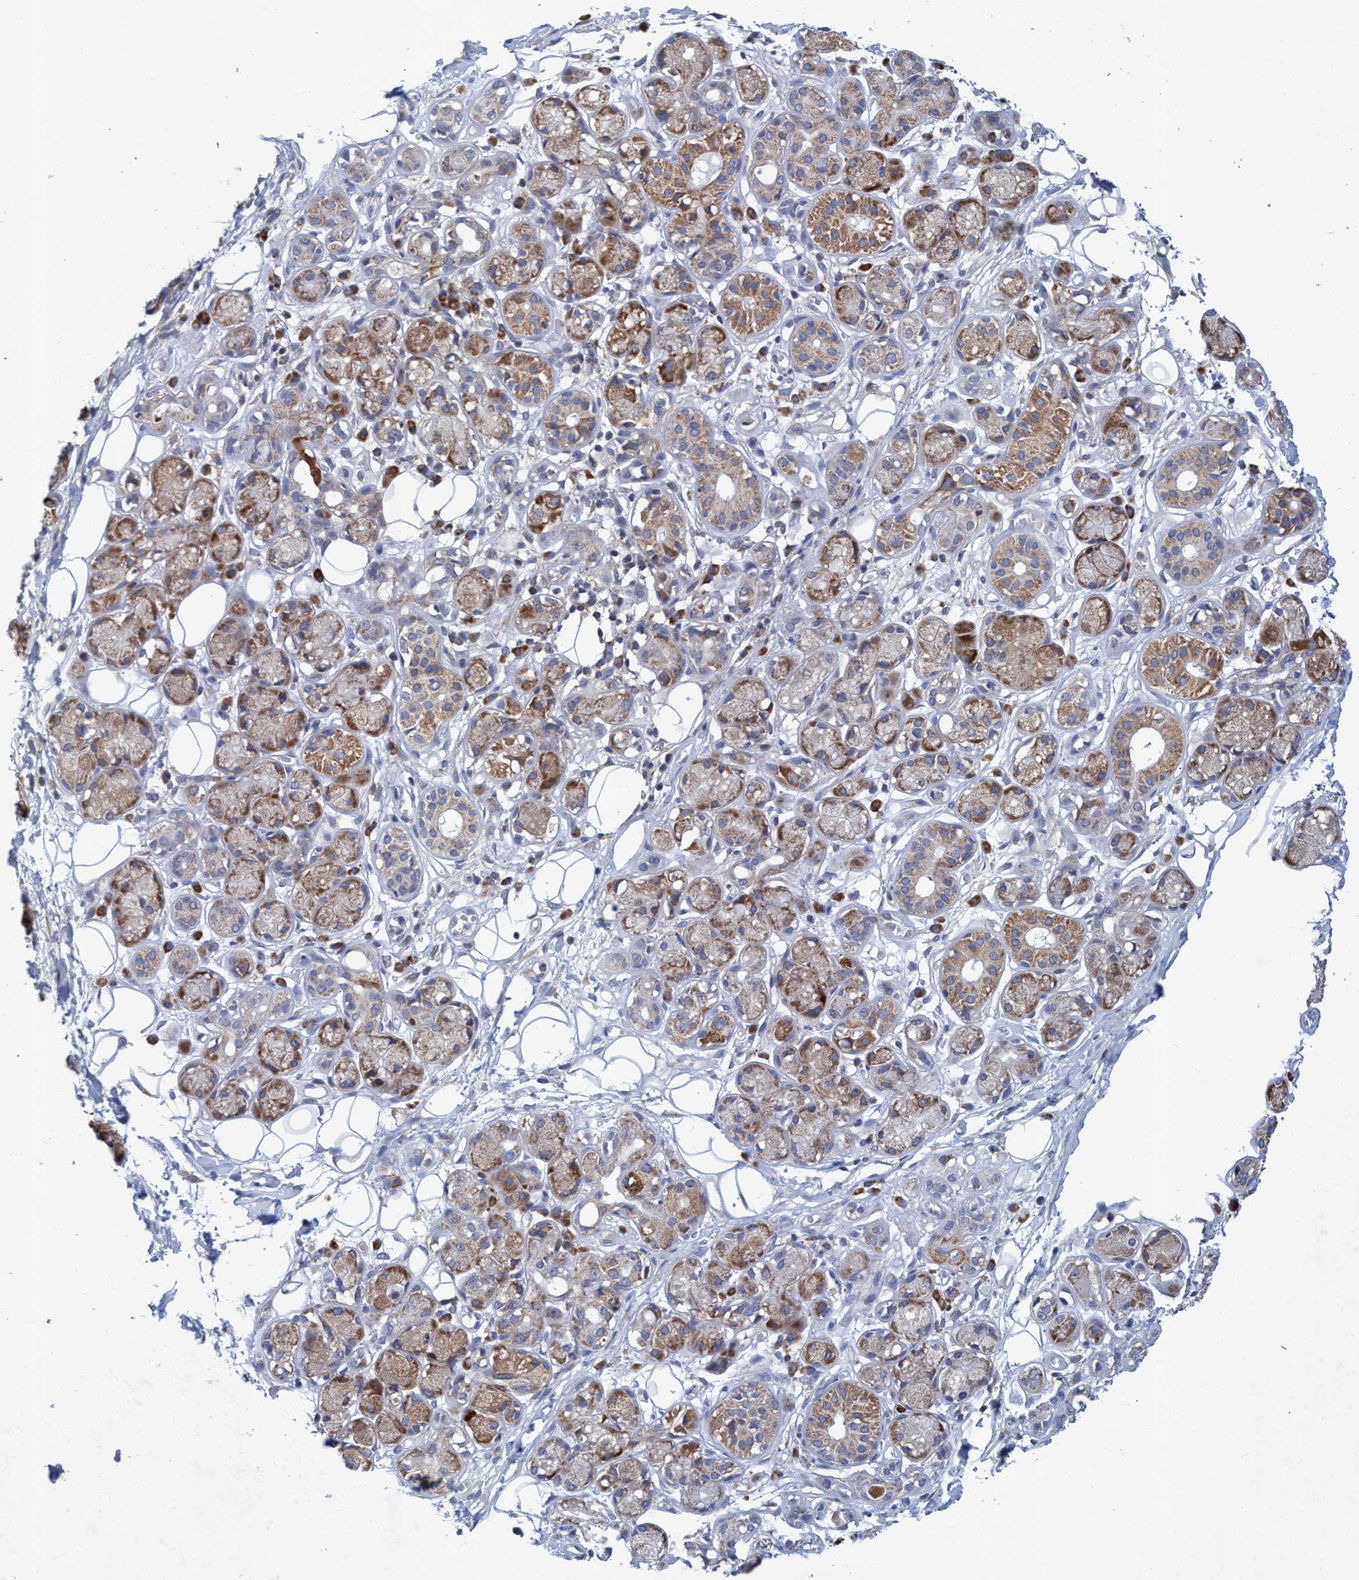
{"staining": {"intensity": "negative", "quantity": "none", "location": "none"}, "tissue": "adipose tissue", "cell_type": "Adipocytes", "image_type": "normal", "snomed": [{"axis": "morphology", "description": "Normal tissue, NOS"}, {"axis": "morphology", "description": "Inflammation, NOS"}, {"axis": "topography", "description": "Salivary gland"}, {"axis": "topography", "description": "Peripheral nerve tissue"}], "caption": "Immunohistochemistry (IHC) of unremarkable human adipose tissue shows no staining in adipocytes.", "gene": "NAT16", "patient": {"sex": "female", "age": 75}}